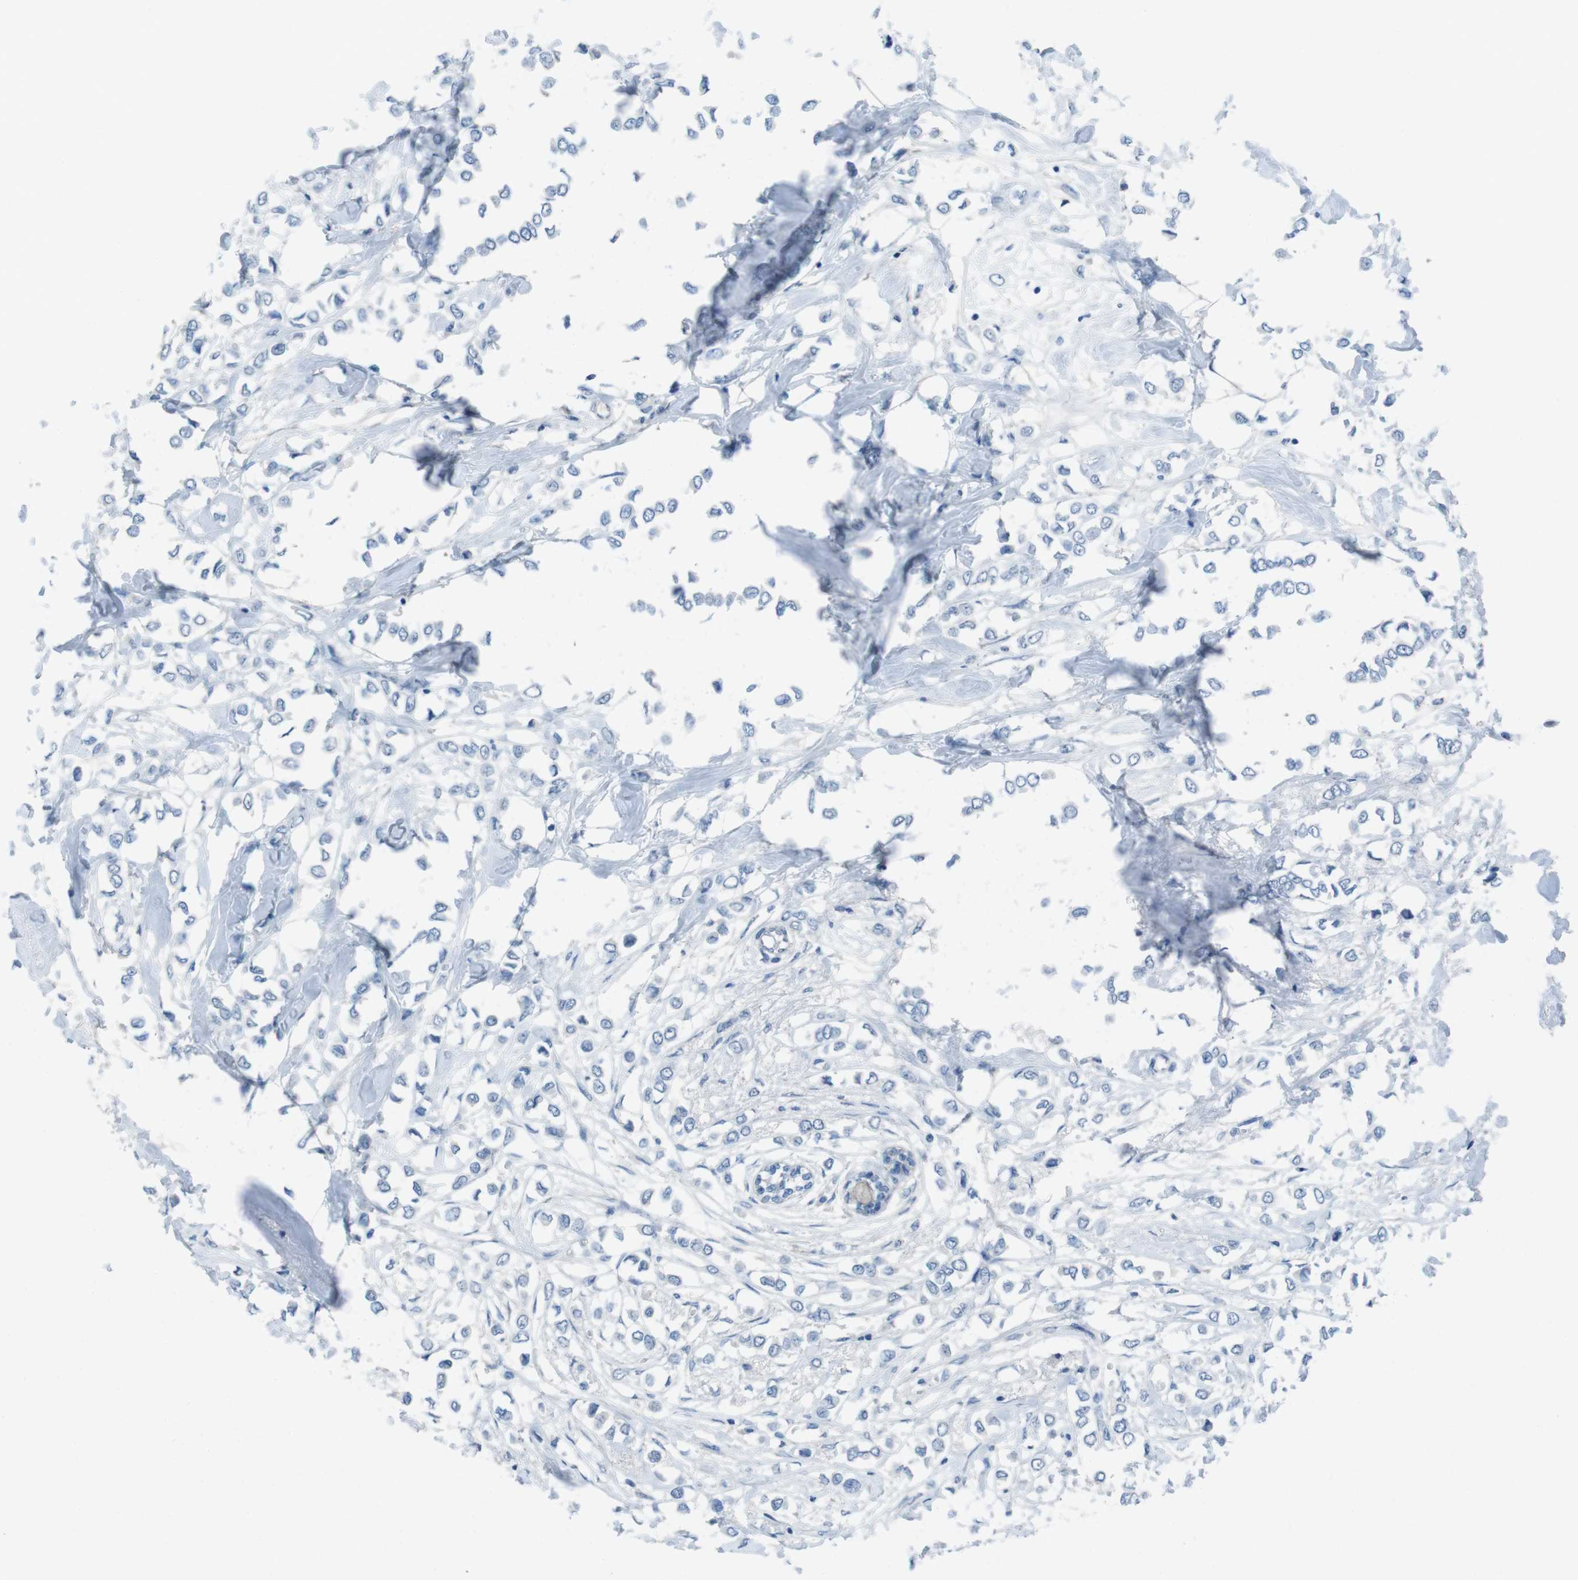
{"staining": {"intensity": "negative", "quantity": "none", "location": "none"}, "tissue": "breast cancer", "cell_type": "Tumor cells", "image_type": "cancer", "snomed": [{"axis": "morphology", "description": "Lobular carcinoma"}, {"axis": "topography", "description": "Breast"}], "caption": "Immunohistochemical staining of human breast cancer shows no significant positivity in tumor cells. The staining is performed using DAB (3,3'-diaminobenzidine) brown chromogen with nuclei counter-stained in using hematoxylin.", "gene": "CYP2C8", "patient": {"sex": "female", "age": 51}}